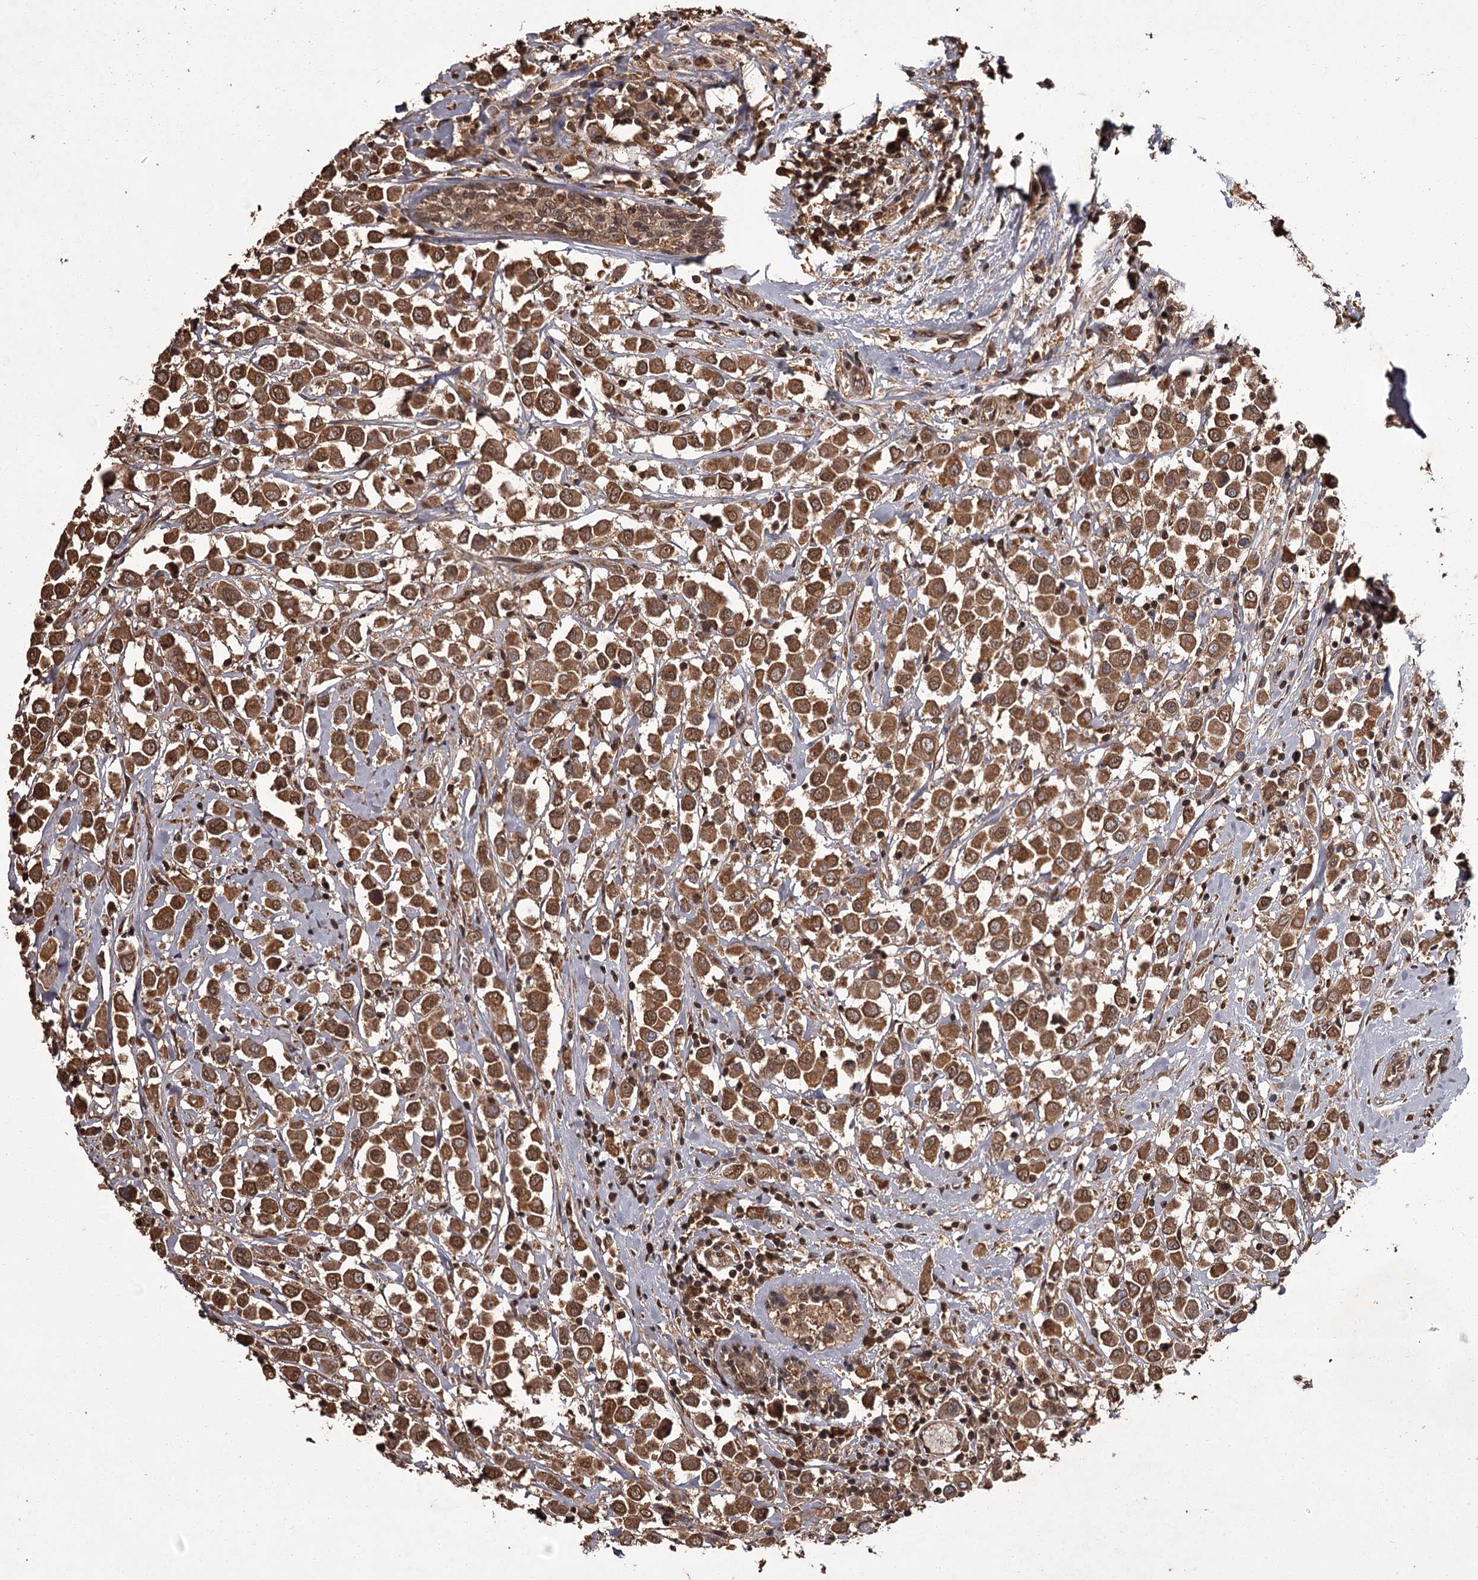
{"staining": {"intensity": "strong", "quantity": ">75%", "location": "cytoplasmic/membranous,nuclear"}, "tissue": "breast cancer", "cell_type": "Tumor cells", "image_type": "cancer", "snomed": [{"axis": "morphology", "description": "Duct carcinoma"}, {"axis": "topography", "description": "Breast"}], "caption": "Protein staining reveals strong cytoplasmic/membranous and nuclear expression in about >75% of tumor cells in breast cancer (intraductal carcinoma).", "gene": "NPRL2", "patient": {"sex": "female", "age": 61}}